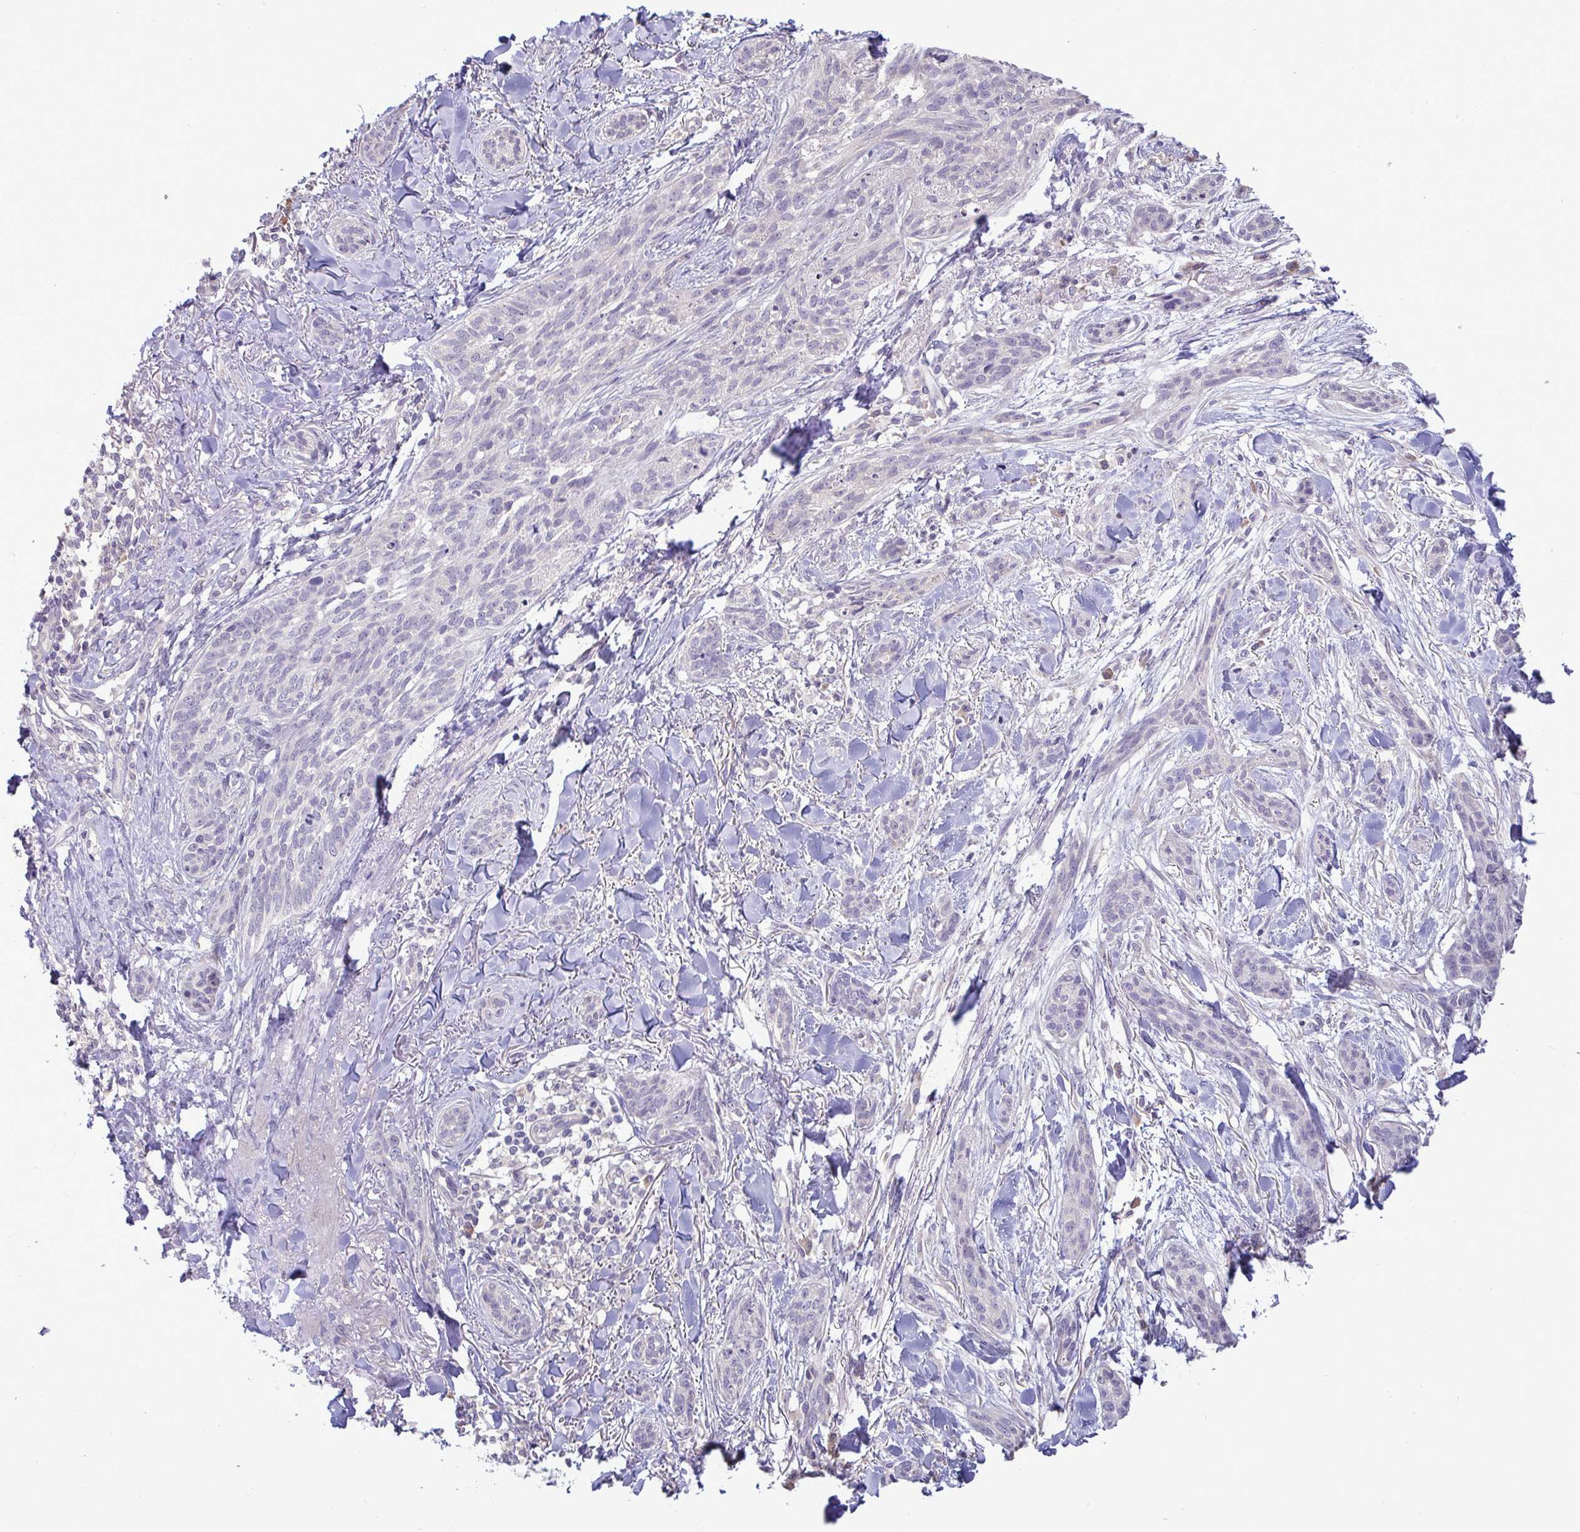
{"staining": {"intensity": "negative", "quantity": "none", "location": "none"}, "tissue": "skin cancer", "cell_type": "Tumor cells", "image_type": "cancer", "snomed": [{"axis": "morphology", "description": "Basal cell carcinoma"}, {"axis": "topography", "description": "Skin"}], "caption": "Tumor cells show no significant positivity in basal cell carcinoma (skin). (DAB (3,3'-diaminobenzidine) IHC visualized using brightfield microscopy, high magnification).", "gene": "TMEM41A", "patient": {"sex": "male", "age": 52}}